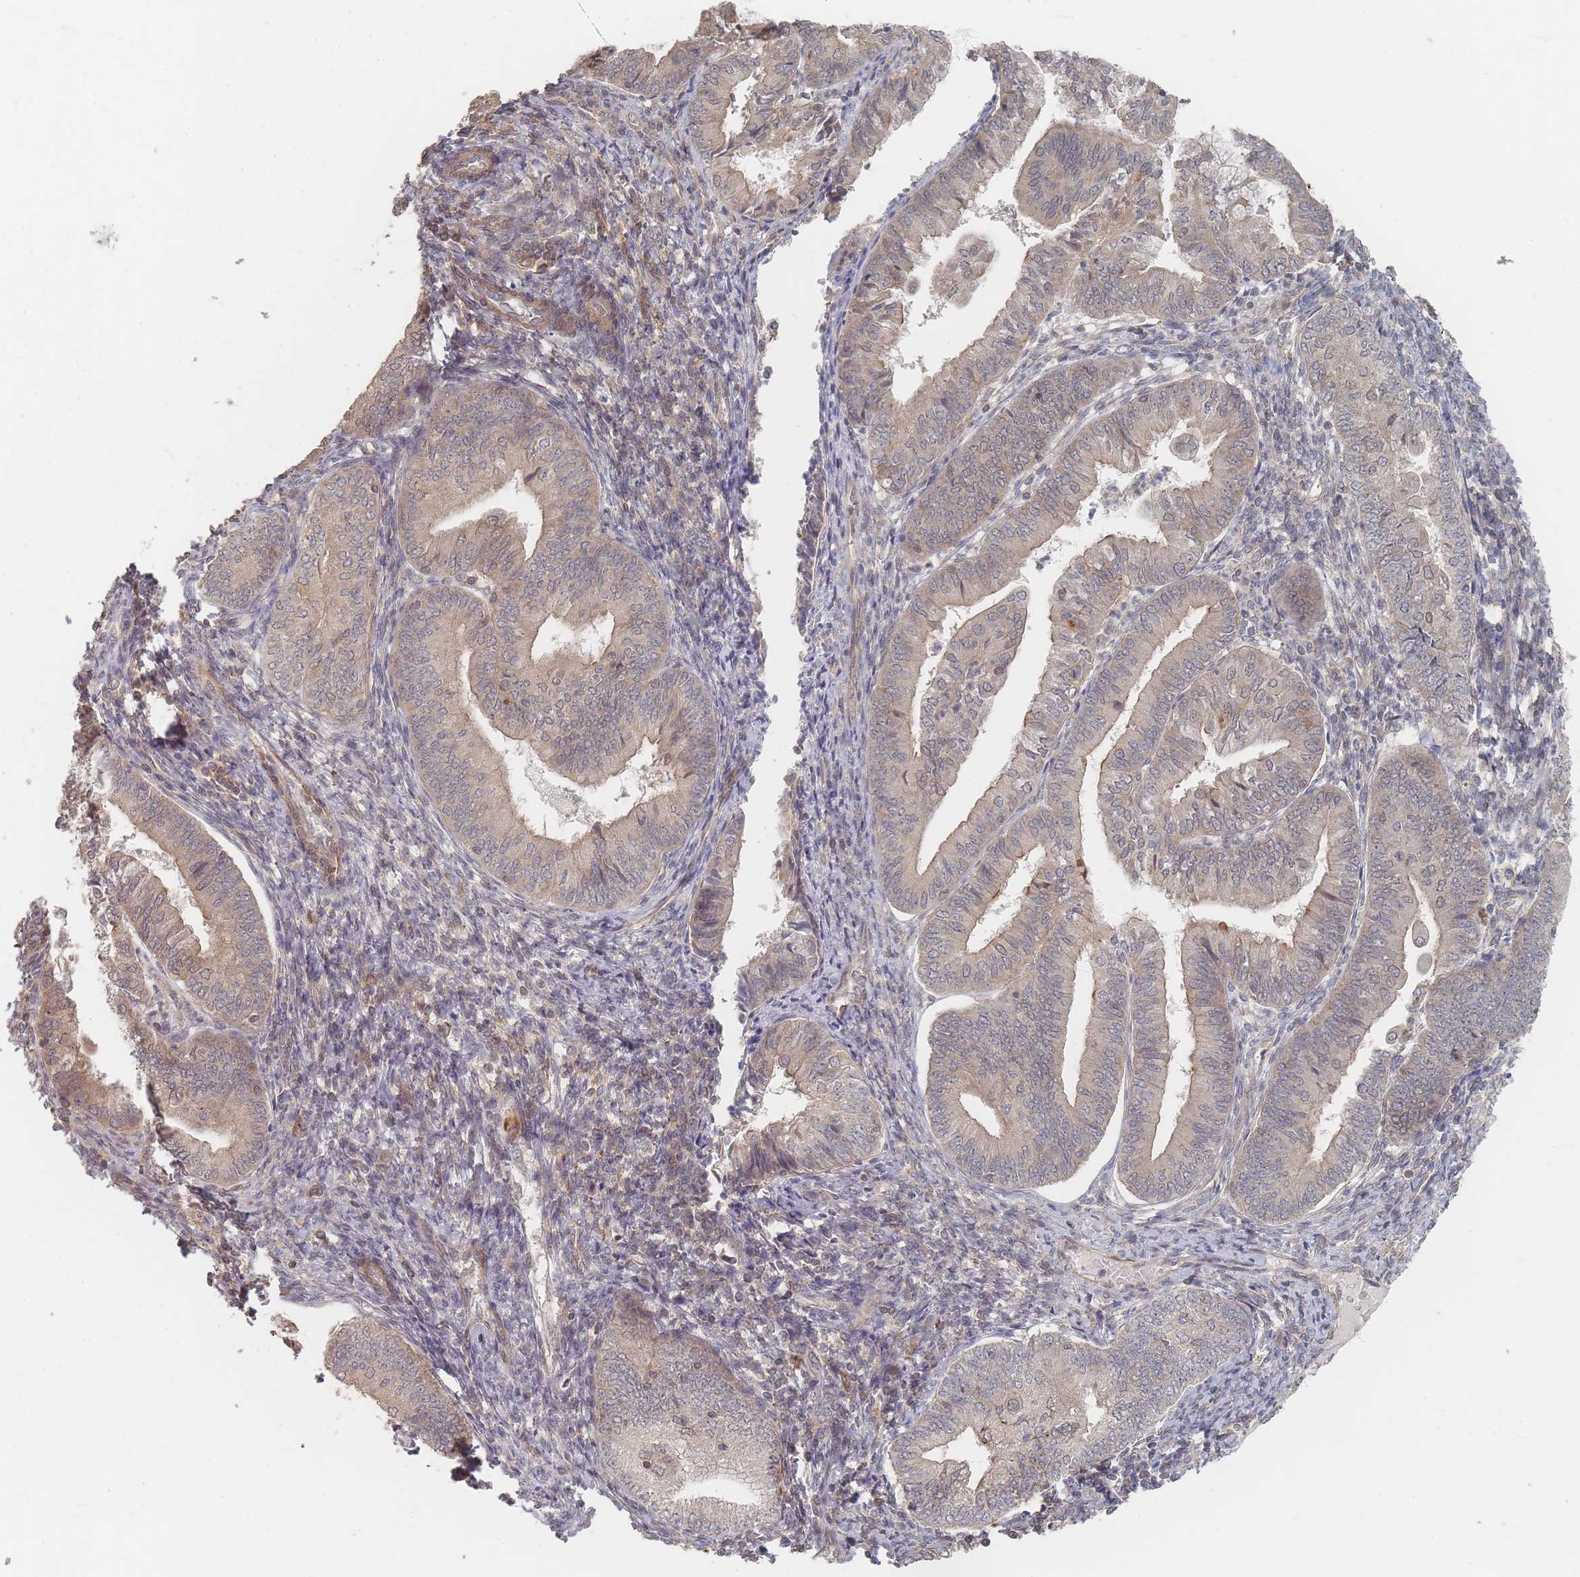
{"staining": {"intensity": "weak", "quantity": "<25%", "location": "cytoplasmic/membranous"}, "tissue": "endometrial cancer", "cell_type": "Tumor cells", "image_type": "cancer", "snomed": [{"axis": "morphology", "description": "Adenocarcinoma, NOS"}, {"axis": "topography", "description": "Endometrium"}], "caption": "This is a image of immunohistochemistry (IHC) staining of endometrial cancer, which shows no expression in tumor cells. The staining is performed using DAB (3,3'-diaminobenzidine) brown chromogen with nuclei counter-stained in using hematoxylin.", "gene": "GLE1", "patient": {"sex": "female", "age": 55}}